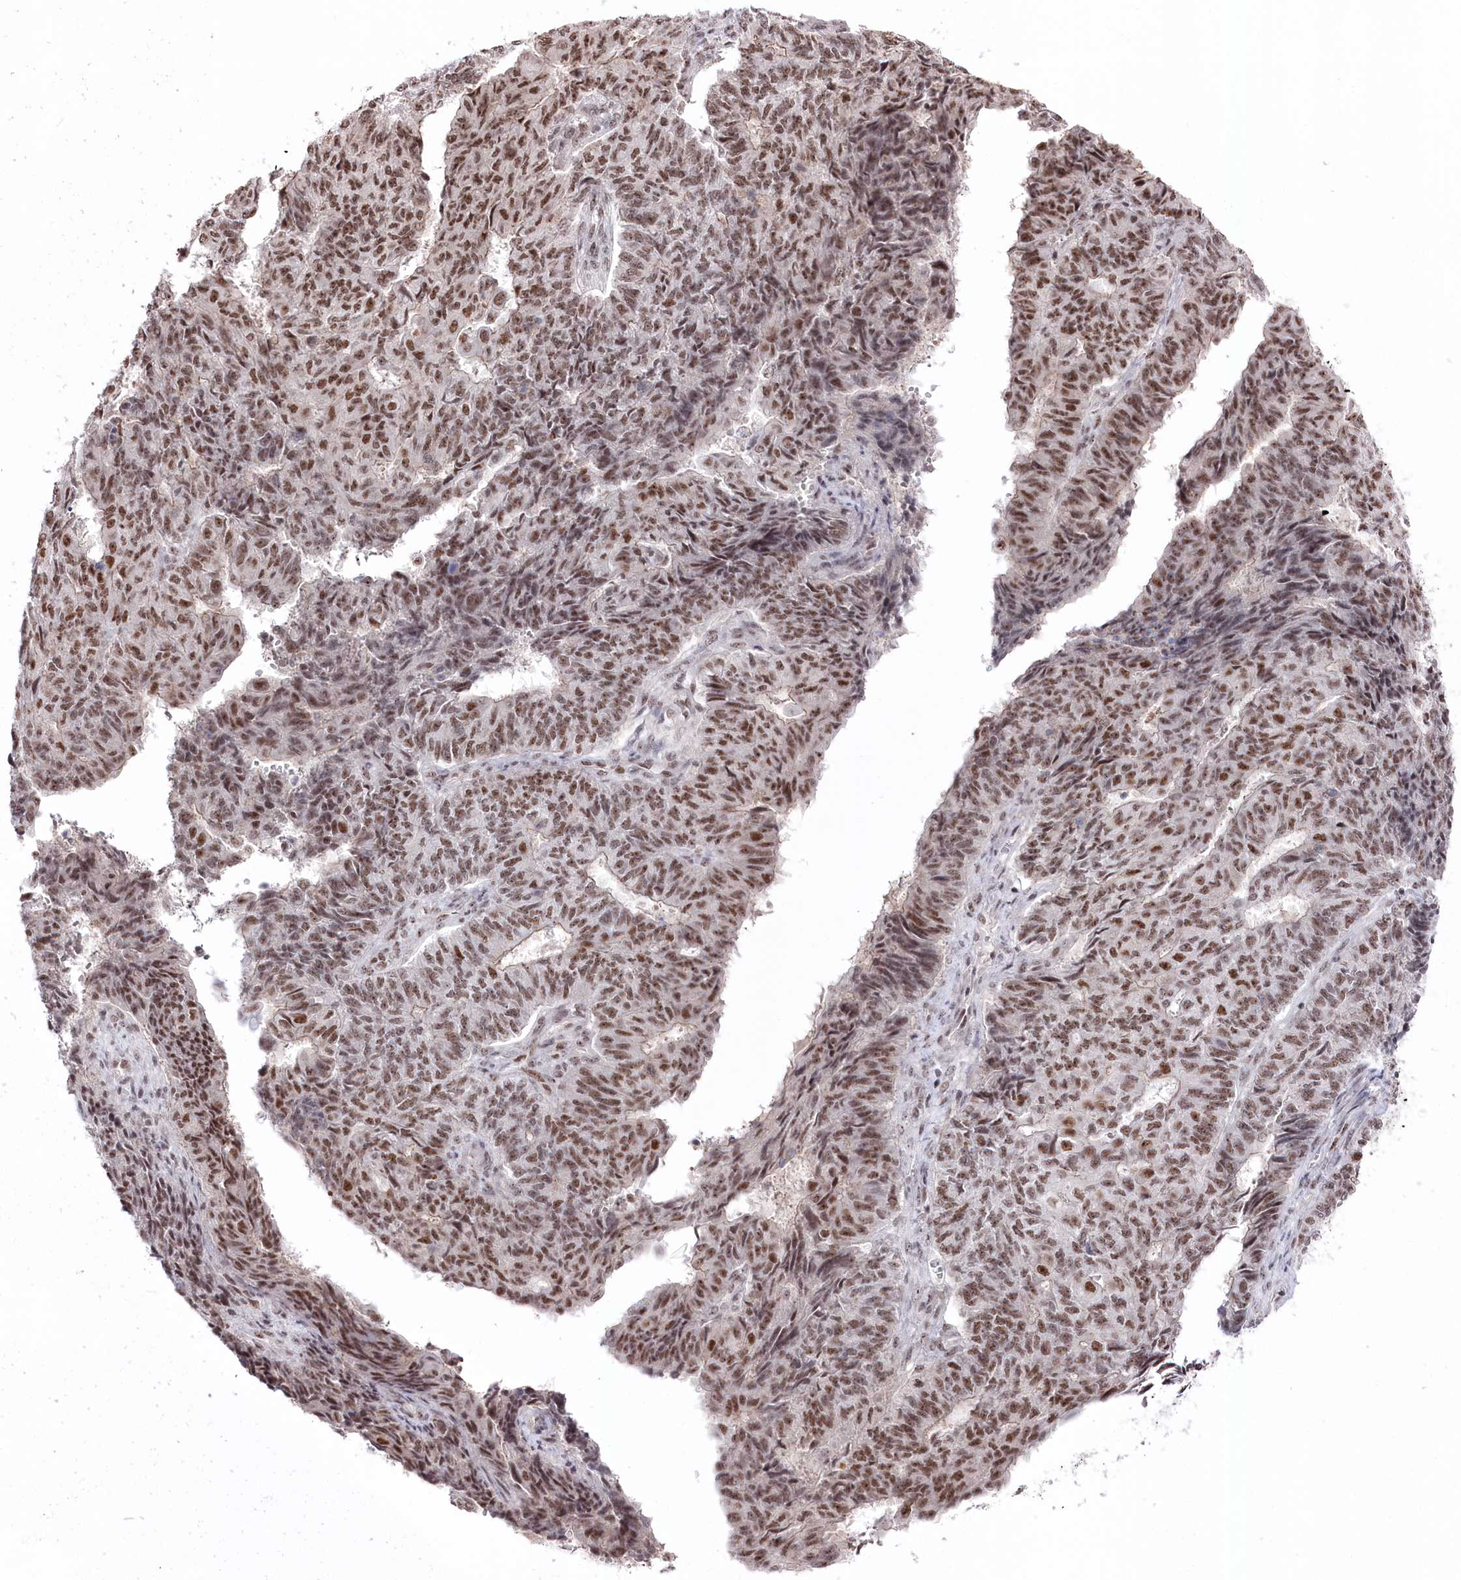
{"staining": {"intensity": "moderate", "quantity": ">75%", "location": "nuclear"}, "tissue": "endometrial cancer", "cell_type": "Tumor cells", "image_type": "cancer", "snomed": [{"axis": "morphology", "description": "Adenocarcinoma, NOS"}, {"axis": "topography", "description": "Endometrium"}], "caption": "Brown immunohistochemical staining in human endometrial cancer displays moderate nuclear expression in approximately >75% of tumor cells.", "gene": "POLR2H", "patient": {"sex": "female", "age": 32}}